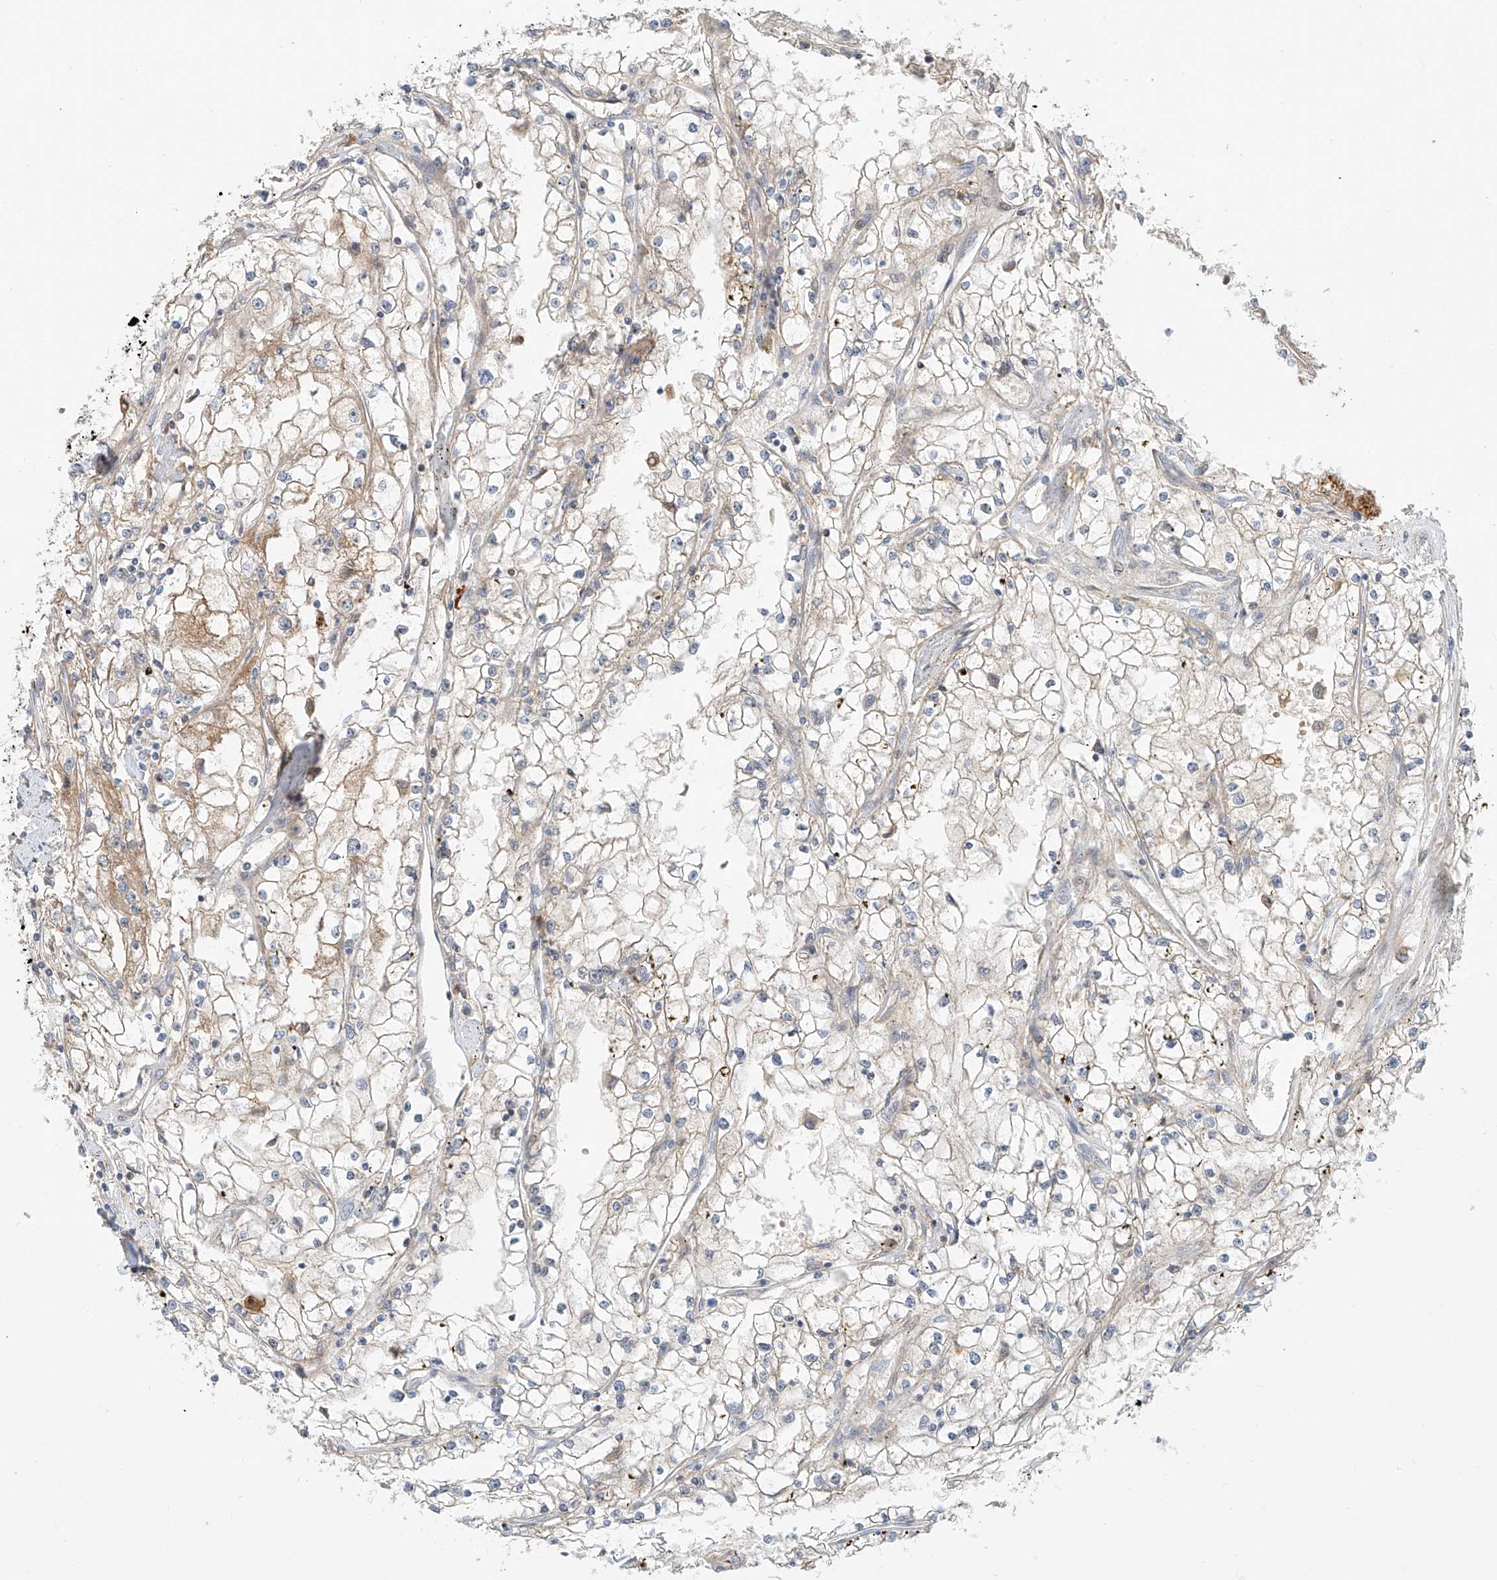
{"staining": {"intensity": "weak", "quantity": "<25%", "location": "cytoplasmic/membranous"}, "tissue": "renal cancer", "cell_type": "Tumor cells", "image_type": "cancer", "snomed": [{"axis": "morphology", "description": "Adenocarcinoma, NOS"}, {"axis": "topography", "description": "Kidney"}], "caption": "Renal cancer was stained to show a protein in brown. There is no significant expression in tumor cells.", "gene": "CEP162", "patient": {"sex": "male", "age": 56}}